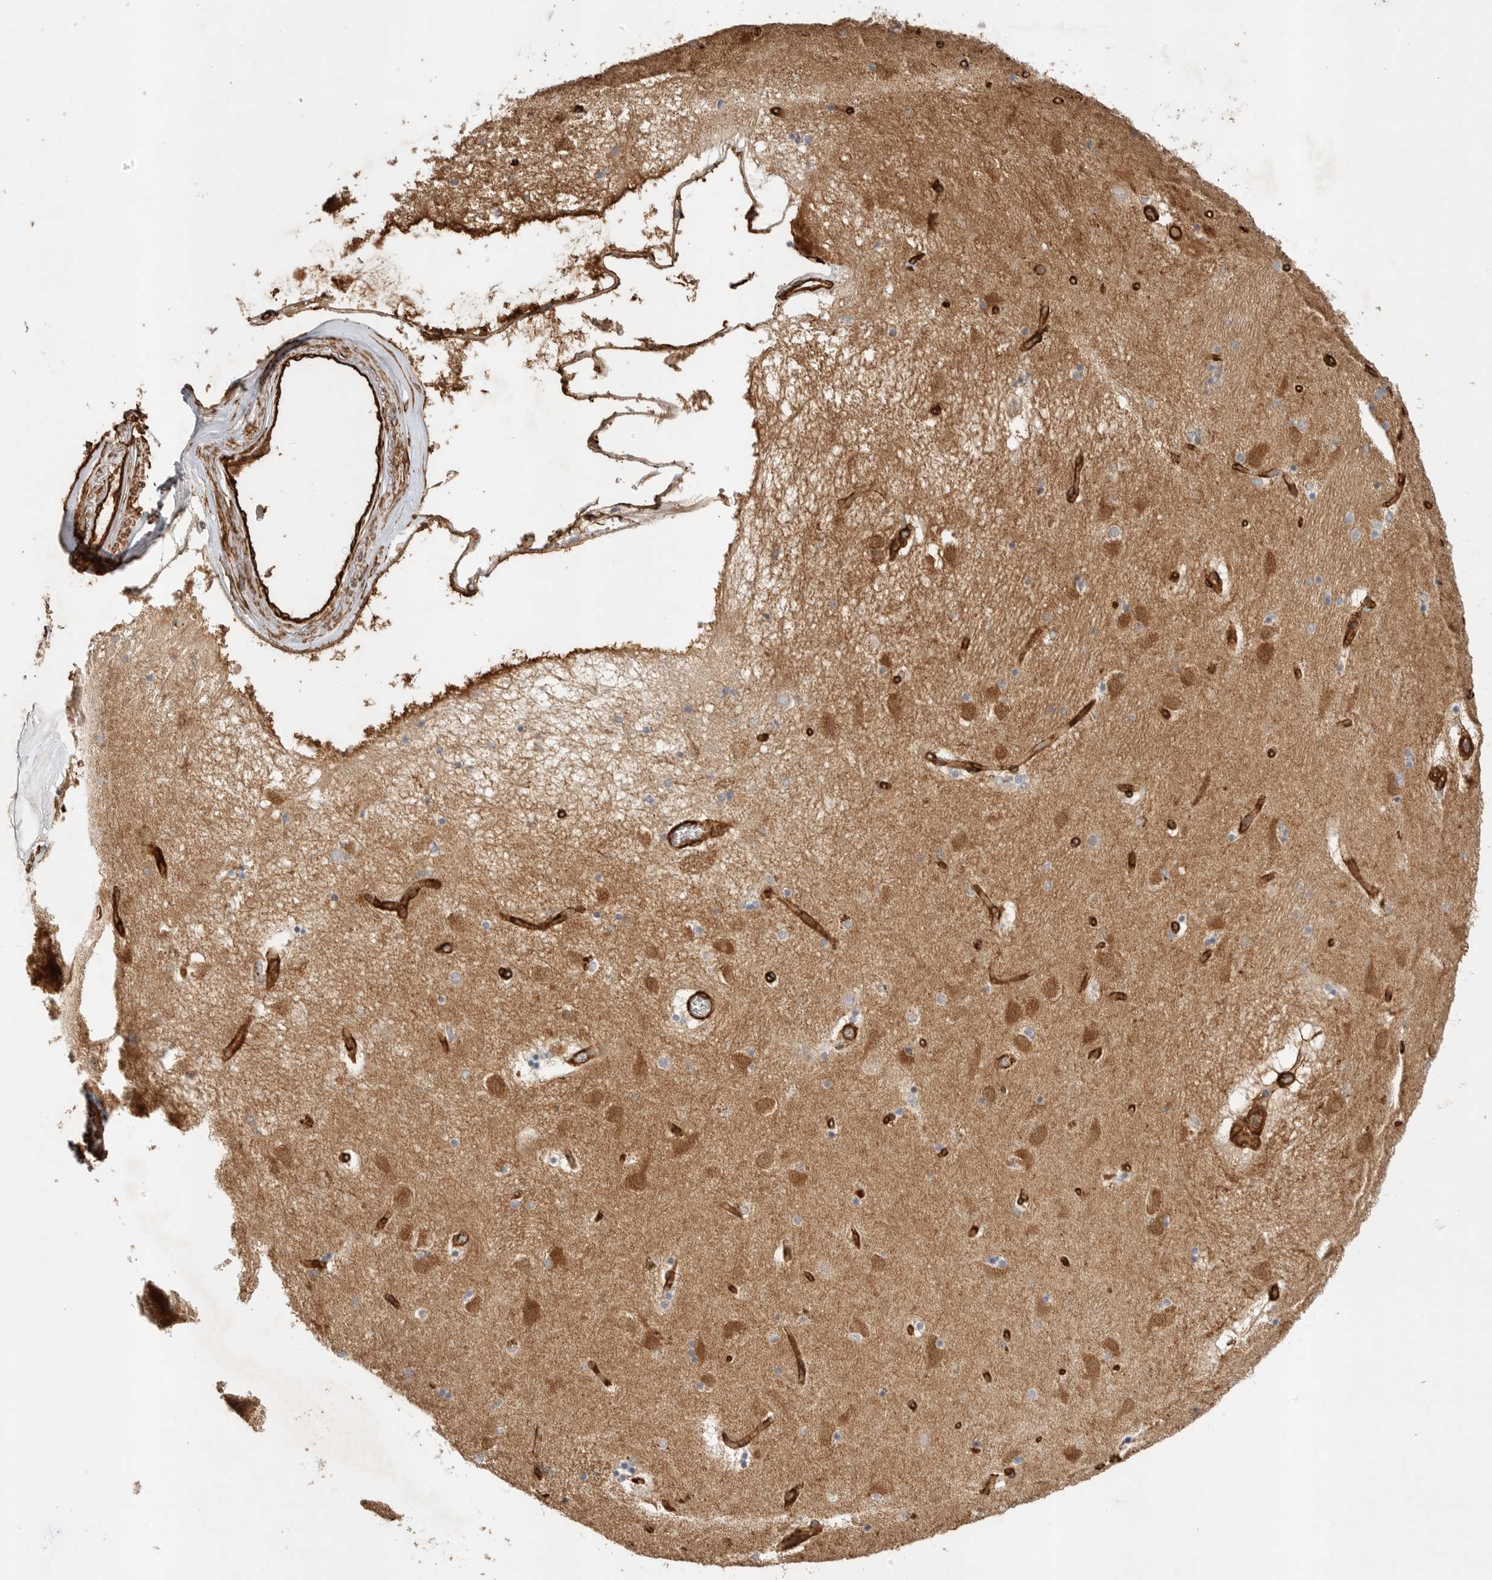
{"staining": {"intensity": "weak", "quantity": "<25%", "location": "cytoplasmic/membranous"}, "tissue": "caudate", "cell_type": "Glial cells", "image_type": "normal", "snomed": [{"axis": "morphology", "description": "Normal tissue, NOS"}, {"axis": "topography", "description": "Lateral ventricle wall"}], "caption": "DAB immunohistochemical staining of unremarkable human caudate exhibits no significant expression in glial cells. (DAB IHC visualized using brightfield microscopy, high magnification).", "gene": "JMJD4", "patient": {"sex": "male", "age": 70}}